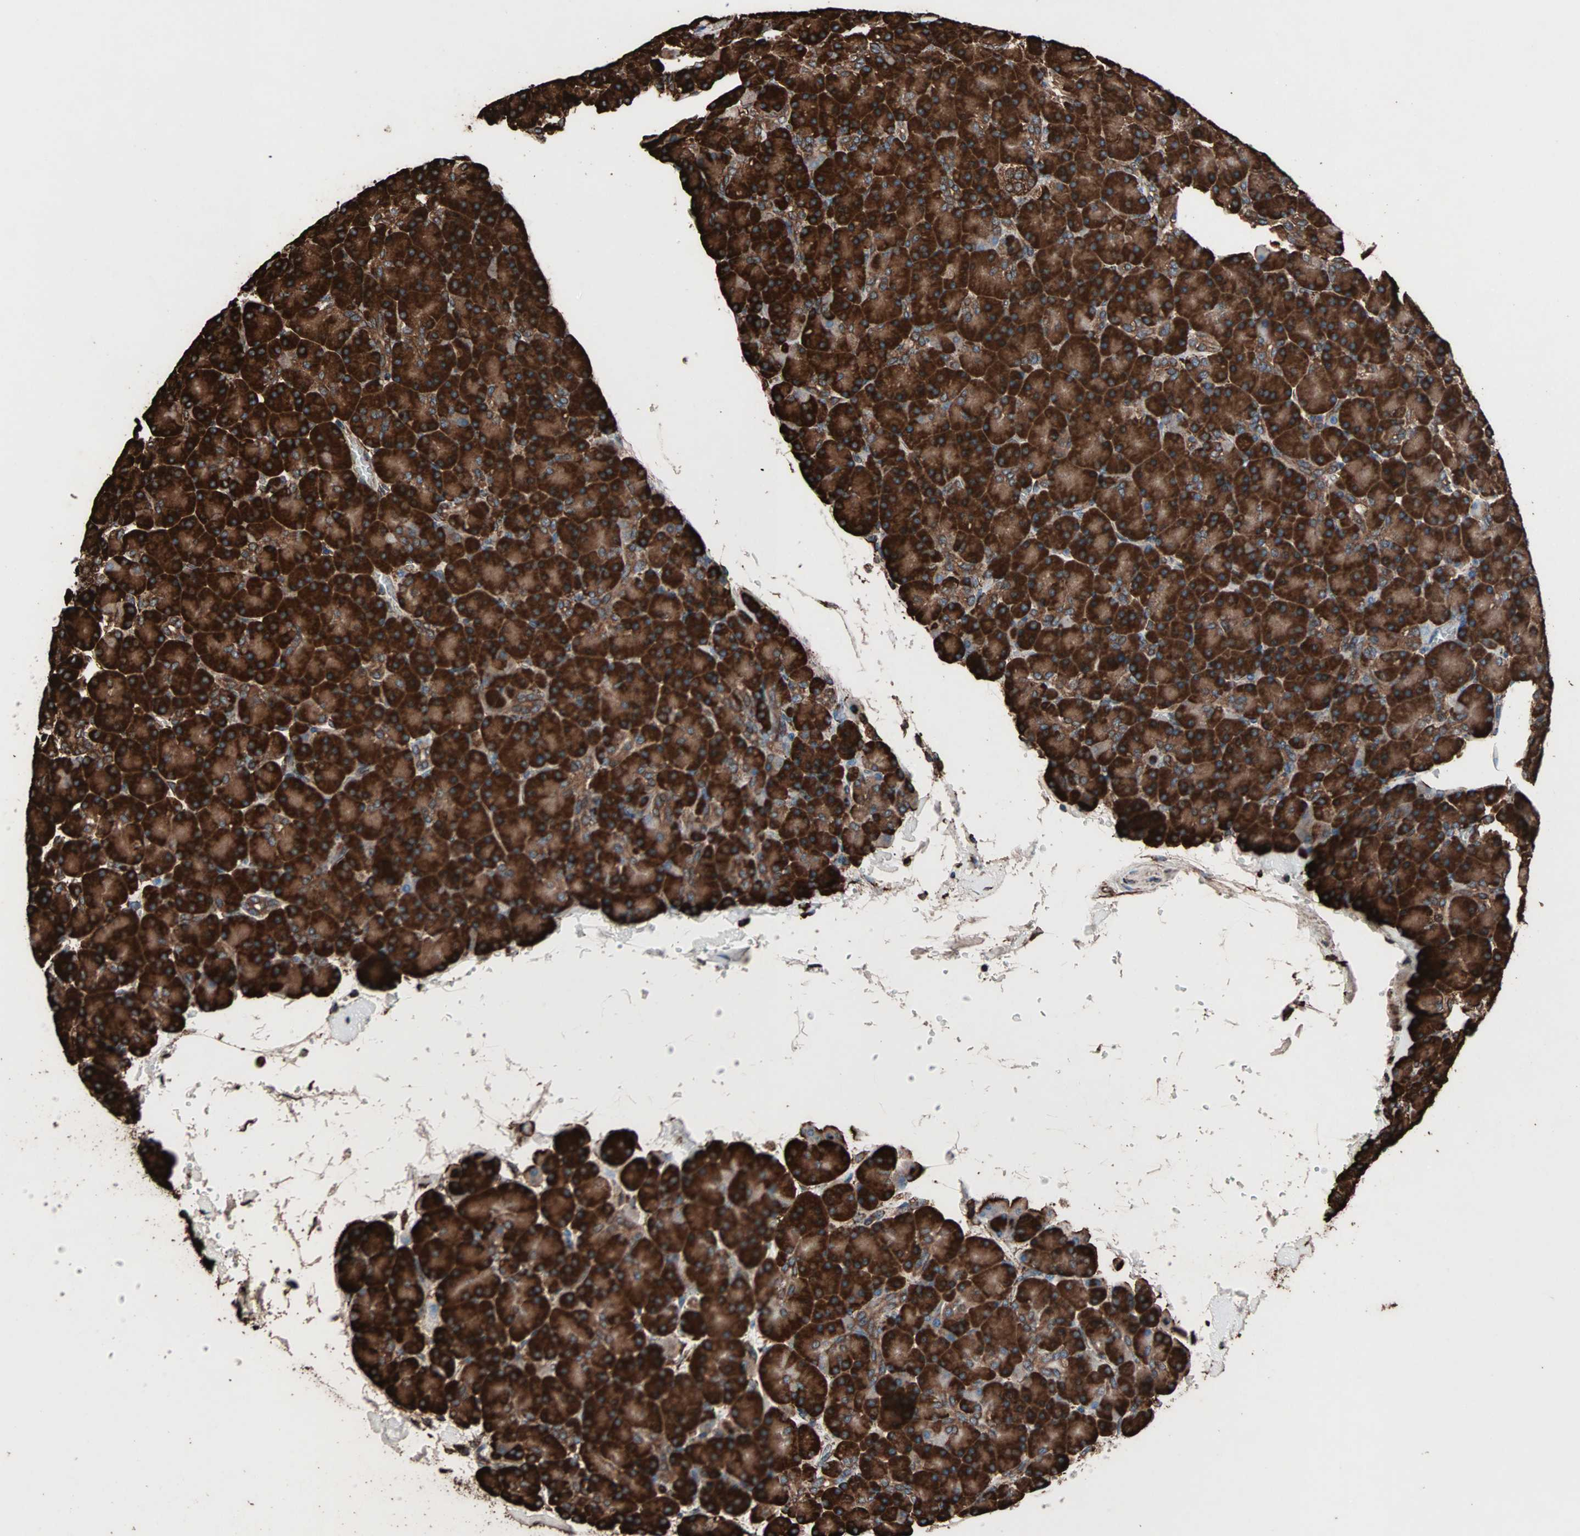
{"staining": {"intensity": "strong", "quantity": ">75%", "location": "cytoplasmic/membranous"}, "tissue": "pancreas", "cell_type": "Exocrine glandular cells", "image_type": "normal", "snomed": [{"axis": "morphology", "description": "Normal tissue, NOS"}, {"axis": "topography", "description": "Pancreas"}], "caption": "The image shows staining of unremarkable pancreas, revealing strong cytoplasmic/membranous protein staining (brown color) within exocrine glandular cells. Using DAB (brown) and hematoxylin (blue) stains, captured at high magnification using brightfield microscopy.", "gene": "HSP90B1", "patient": {"sex": "female", "age": 43}}